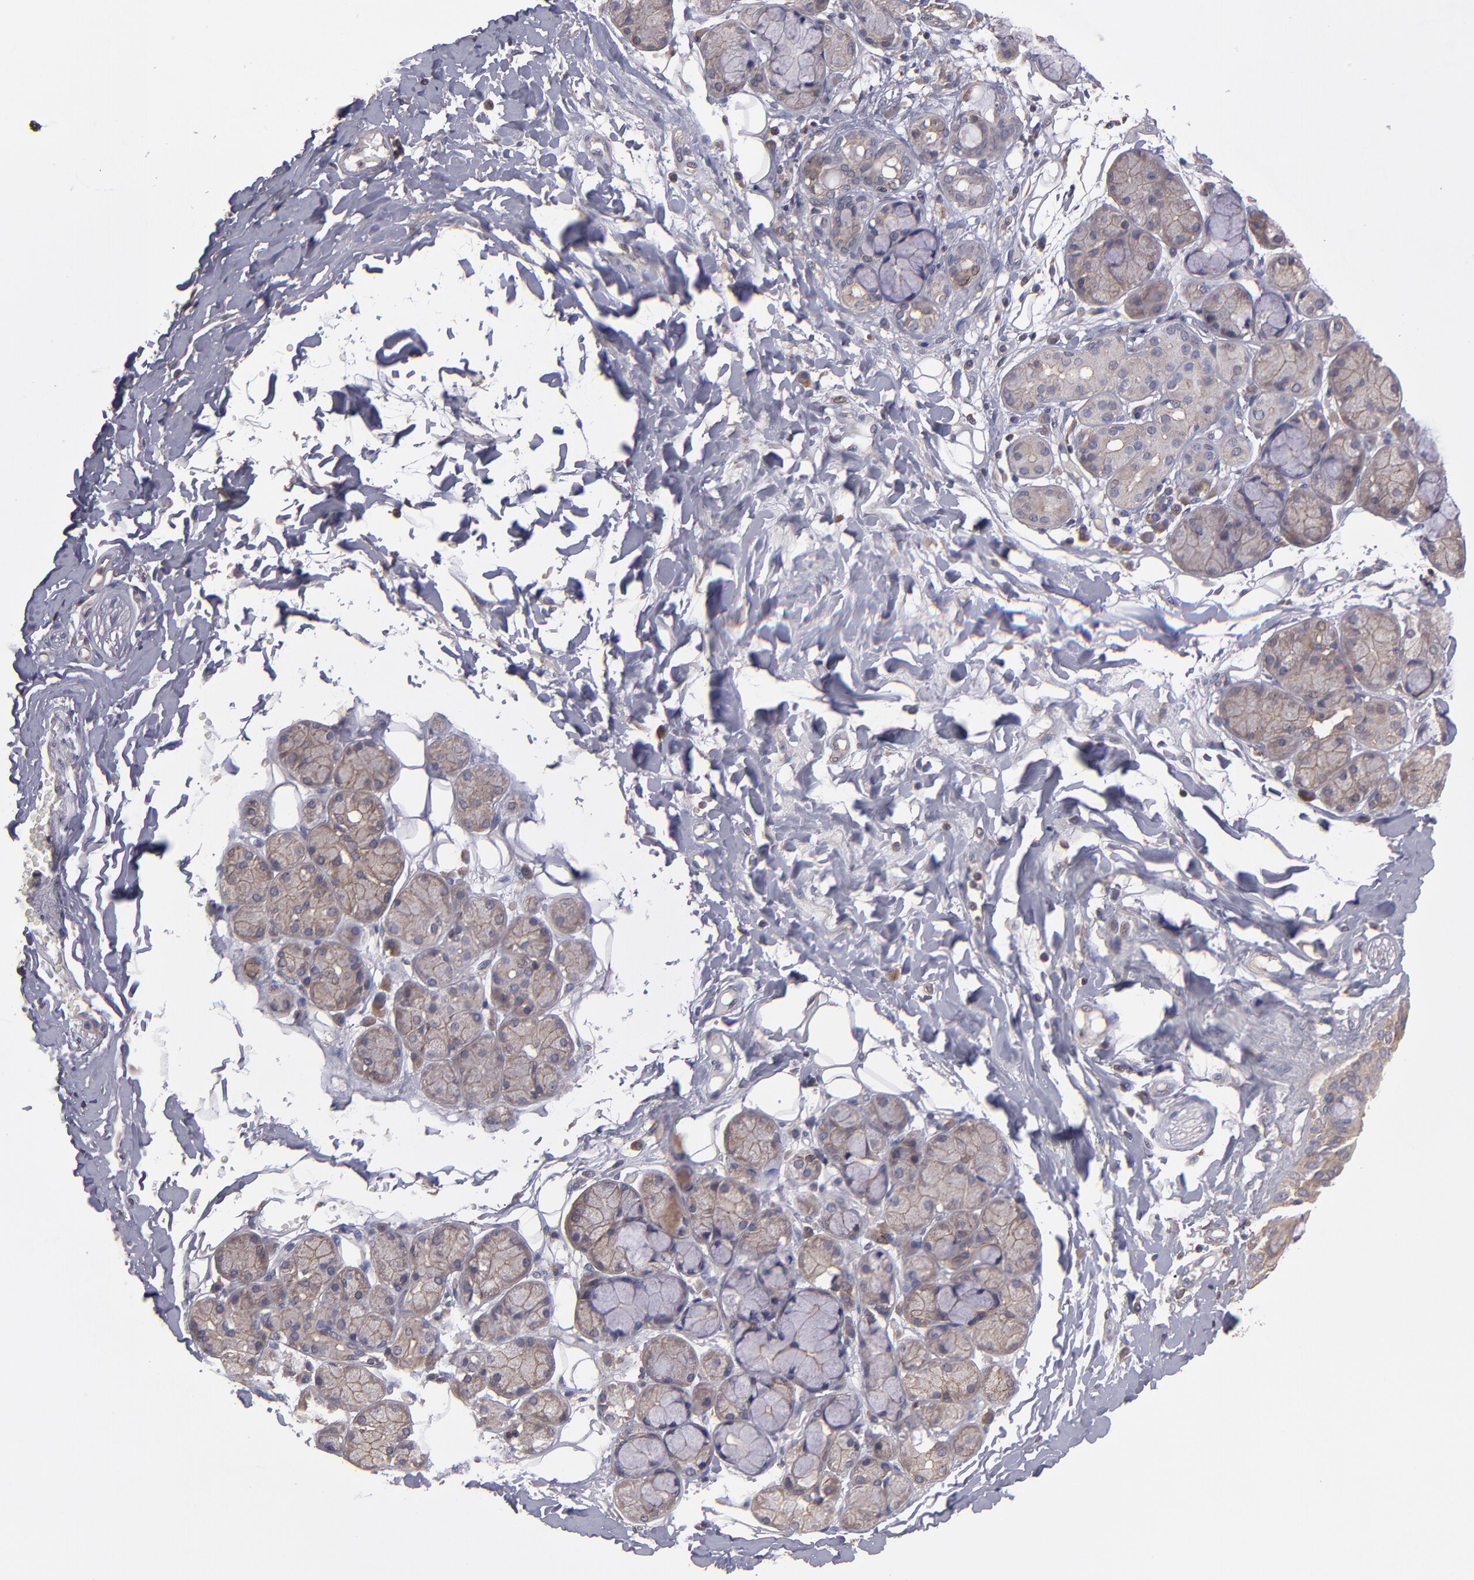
{"staining": {"intensity": "moderate", "quantity": ">75%", "location": "cytoplasmic/membranous"}, "tissue": "salivary gland", "cell_type": "Glandular cells", "image_type": "normal", "snomed": [{"axis": "morphology", "description": "Normal tissue, NOS"}, {"axis": "topography", "description": "Skeletal muscle"}, {"axis": "topography", "description": "Oral tissue"}, {"axis": "topography", "description": "Salivary gland"}, {"axis": "topography", "description": "Peripheral nerve tissue"}], "caption": "A high-resolution photomicrograph shows immunohistochemistry staining of unremarkable salivary gland, which demonstrates moderate cytoplasmic/membranous positivity in about >75% of glandular cells. The staining was performed using DAB (3,3'-diaminobenzidine), with brown indicating positive protein expression. Nuclei are stained blue with hematoxylin.", "gene": "NF2", "patient": {"sex": "male", "age": 54}}